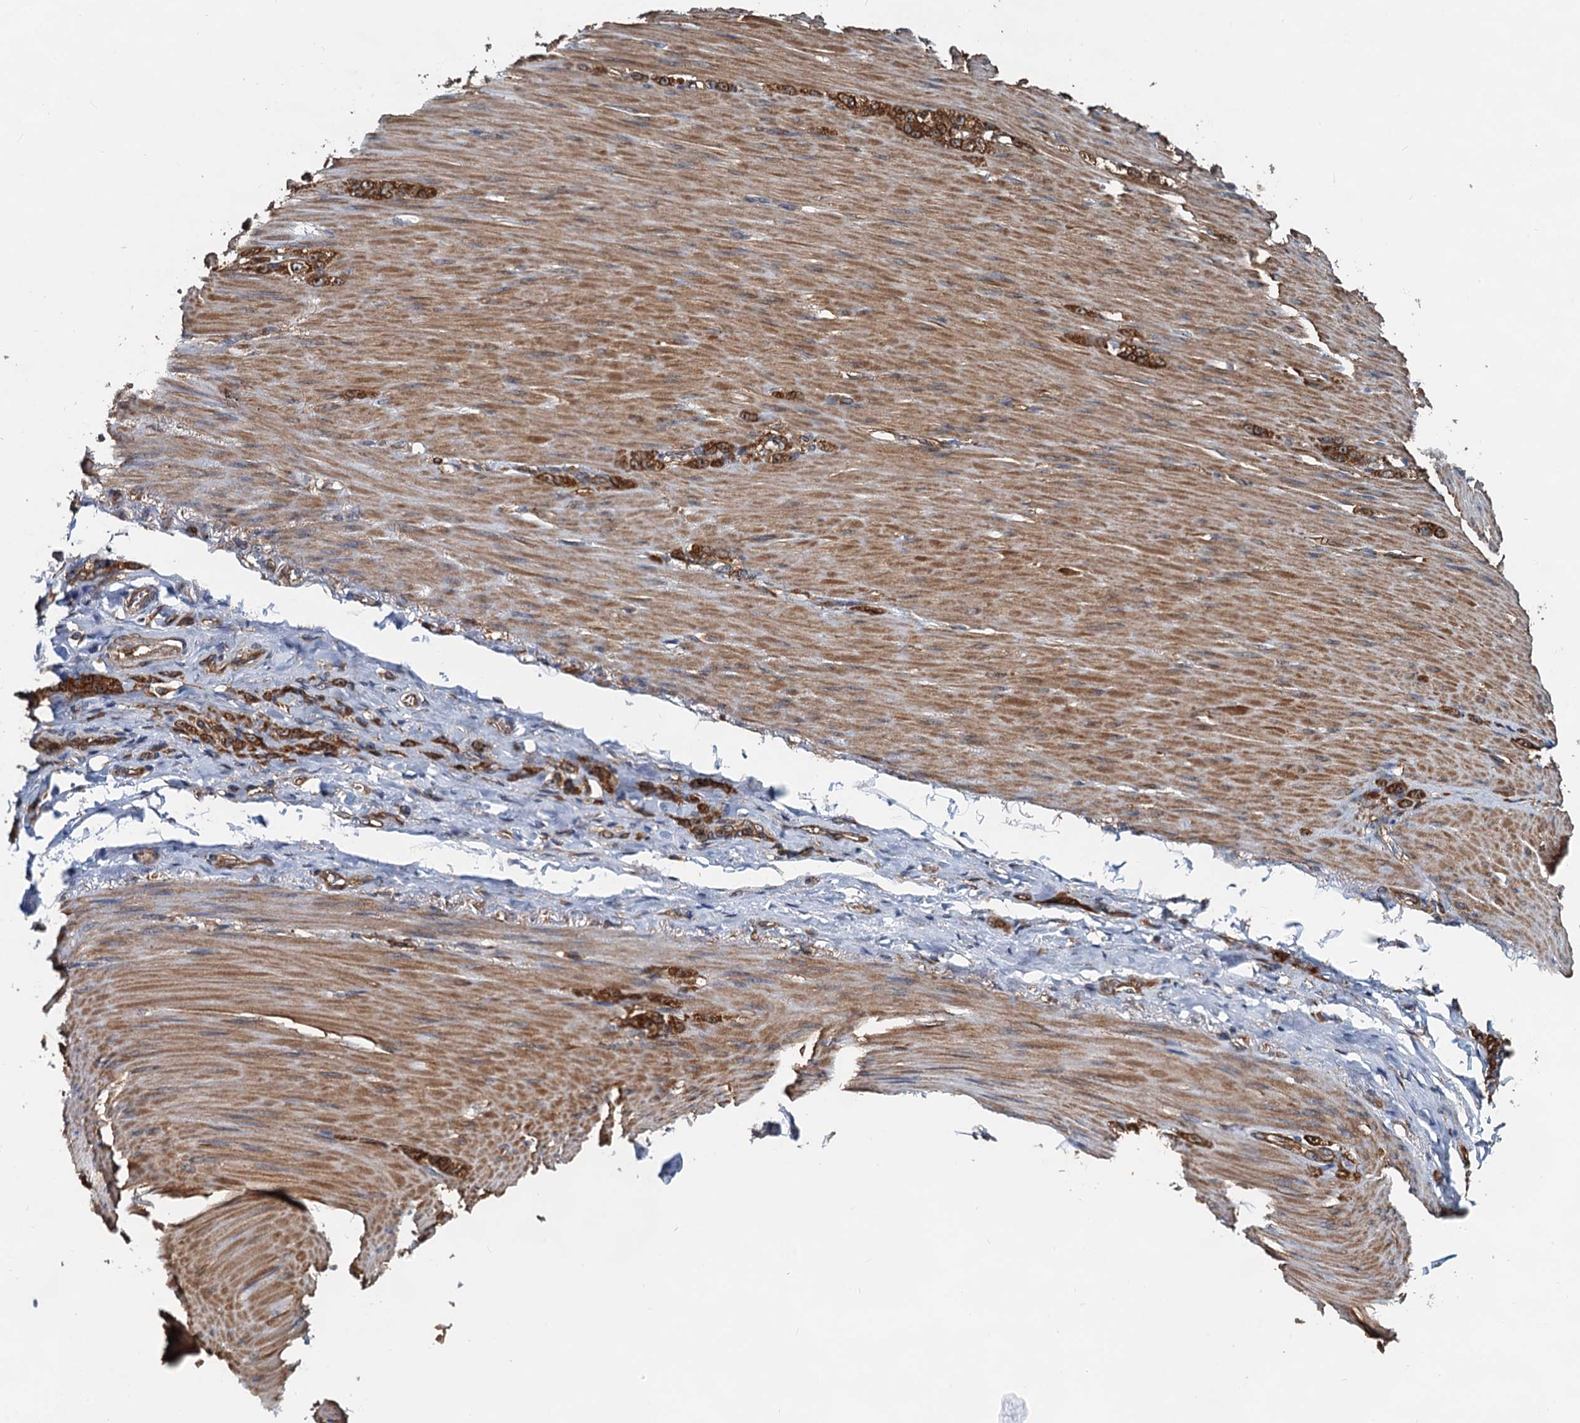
{"staining": {"intensity": "moderate", "quantity": ">75%", "location": "cytoplasmic/membranous"}, "tissue": "stomach cancer", "cell_type": "Tumor cells", "image_type": "cancer", "snomed": [{"axis": "morphology", "description": "Normal tissue, NOS"}, {"axis": "morphology", "description": "Adenocarcinoma, NOS"}, {"axis": "topography", "description": "Stomach"}], "caption": "Protein expression analysis of stomach cancer demonstrates moderate cytoplasmic/membranous positivity in approximately >75% of tumor cells.", "gene": "USP6NL", "patient": {"sex": "male", "age": 82}}